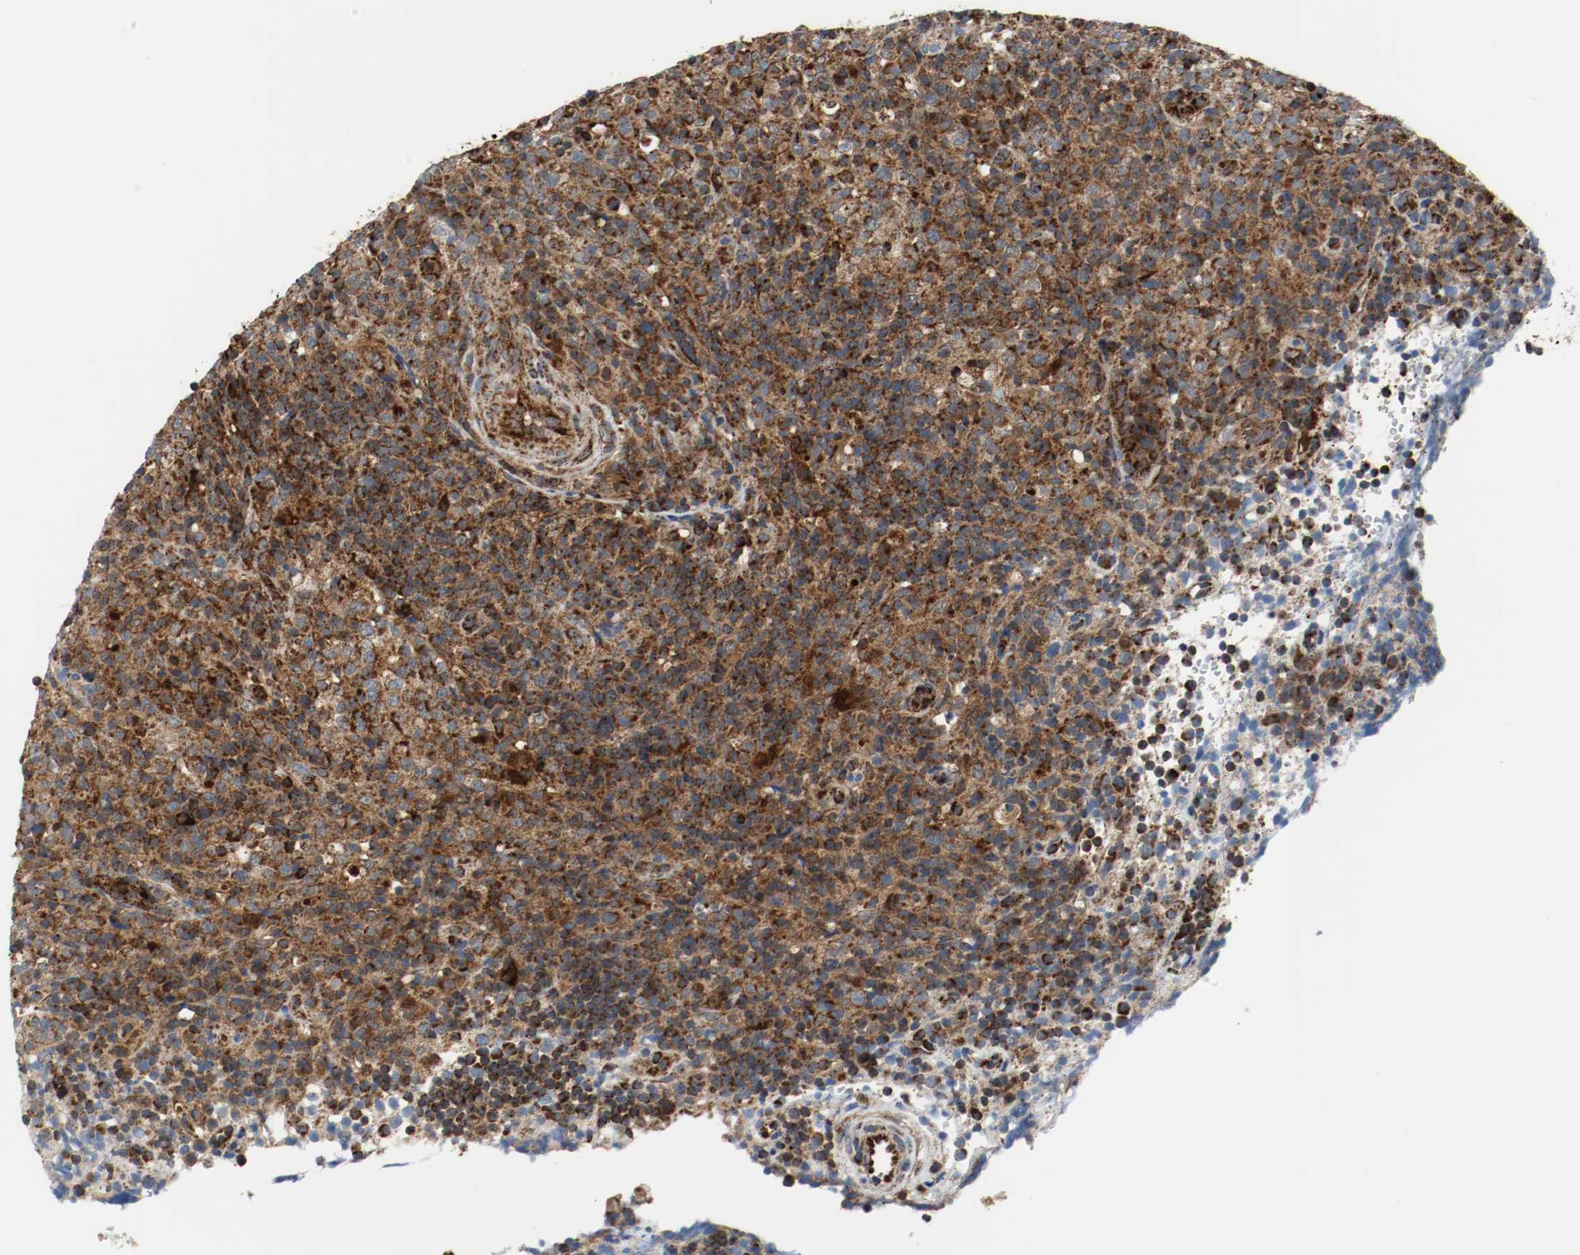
{"staining": {"intensity": "strong", "quantity": ">75%", "location": "cytoplasmic/membranous"}, "tissue": "lymphoma", "cell_type": "Tumor cells", "image_type": "cancer", "snomed": [{"axis": "morphology", "description": "Malignant lymphoma, non-Hodgkin's type, High grade"}, {"axis": "topography", "description": "Lymph node"}], "caption": "Immunohistochemical staining of lymphoma reveals strong cytoplasmic/membranous protein staining in approximately >75% of tumor cells.", "gene": "TXNRD1", "patient": {"sex": "female", "age": 76}}